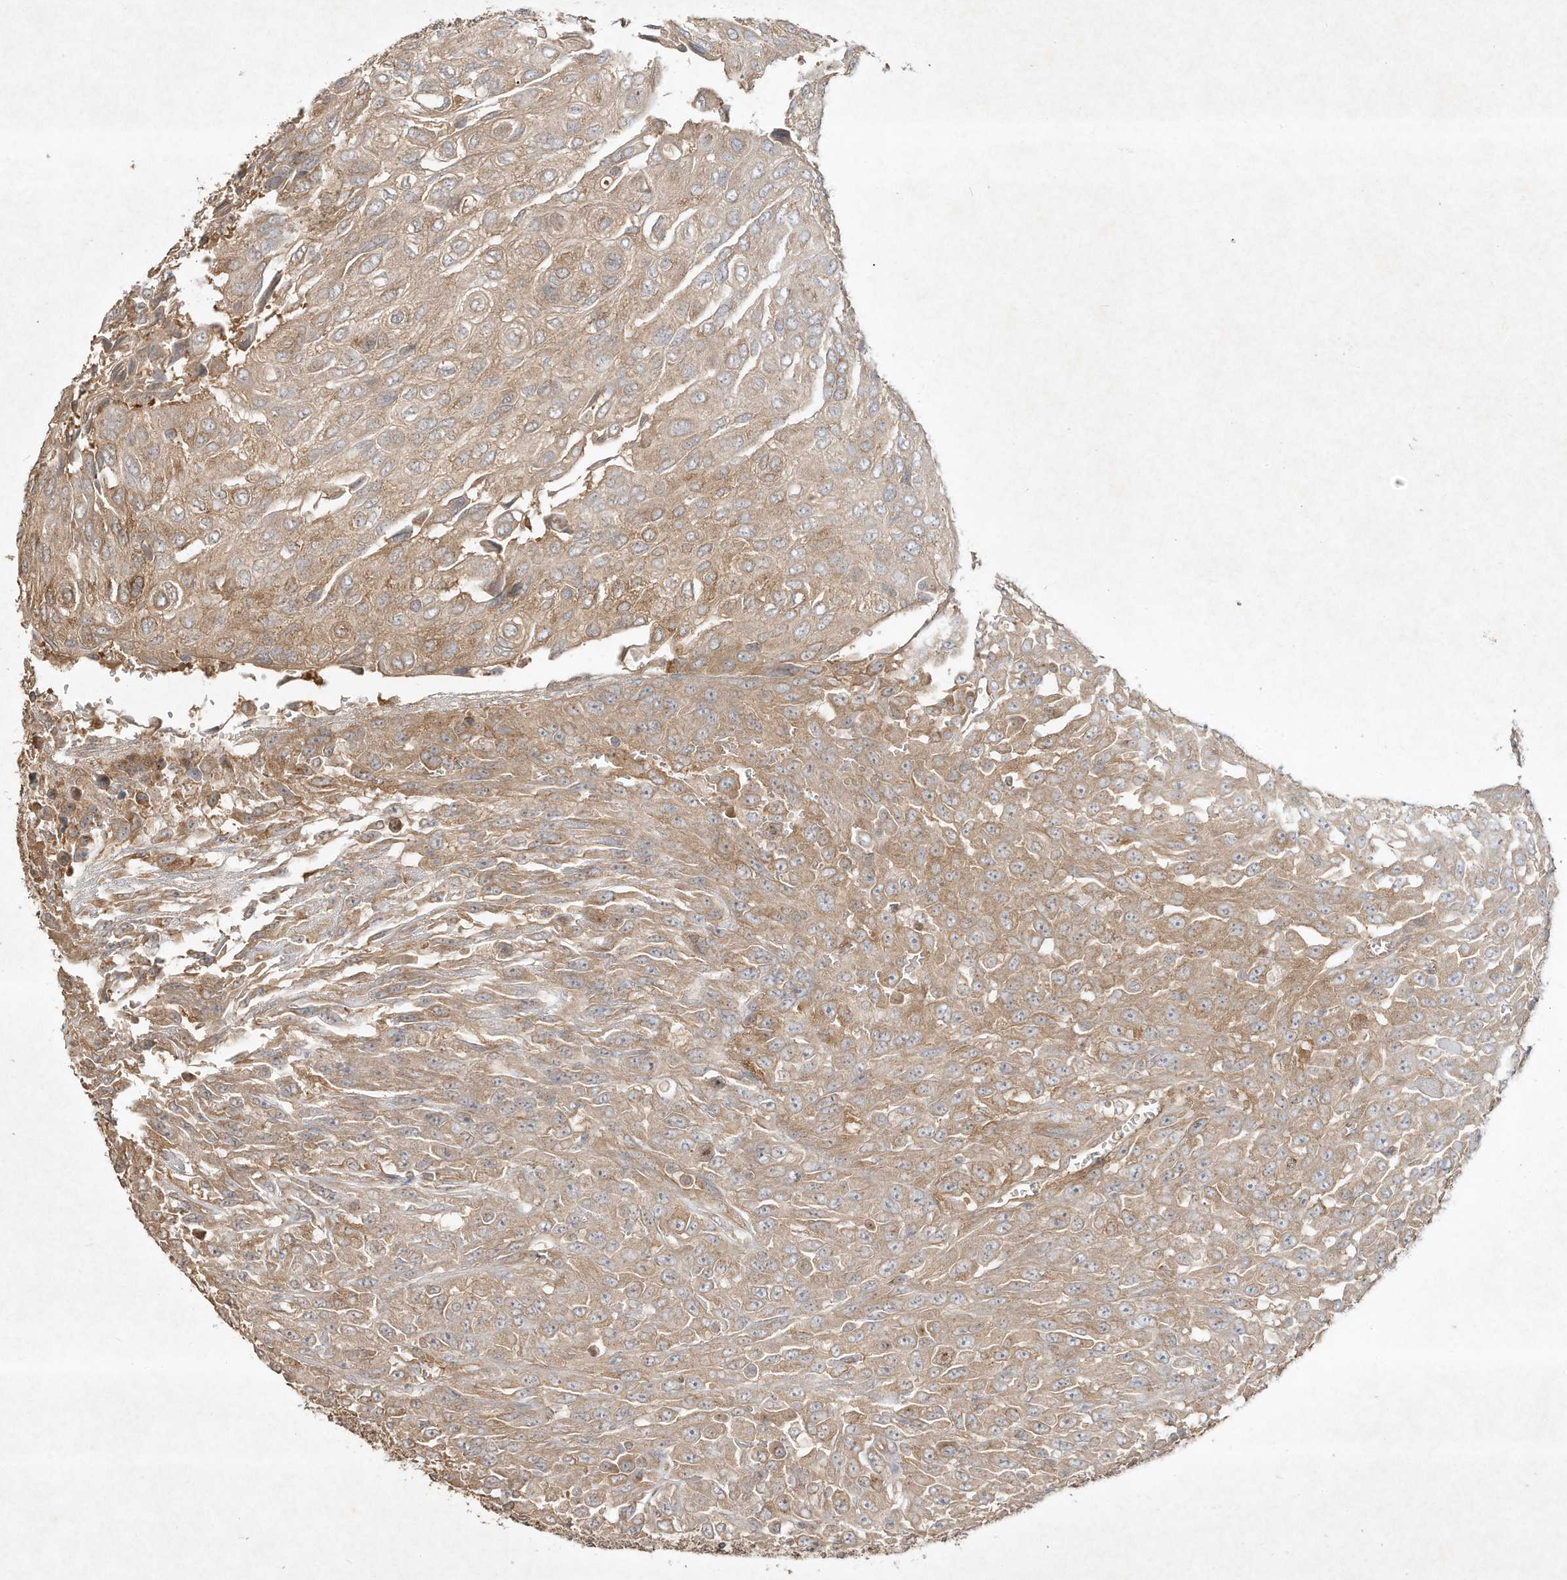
{"staining": {"intensity": "moderate", "quantity": ">75%", "location": "cytoplasmic/membranous"}, "tissue": "urothelial cancer", "cell_type": "Tumor cells", "image_type": "cancer", "snomed": [{"axis": "morphology", "description": "Urothelial carcinoma, High grade"}, {"axis": "topography", "description": "Urinary bladder"}], "caption": "An immunohistochemistry (IHC) photomicrograph of neoplastic tissue is shown. Protein staining in brown shows moderate cytoplasmic/membranous positivity in urothelial cancer within tumor cells.", "gene": "DYNC1I2", "patient": {"sex": "male", "age": 66}}